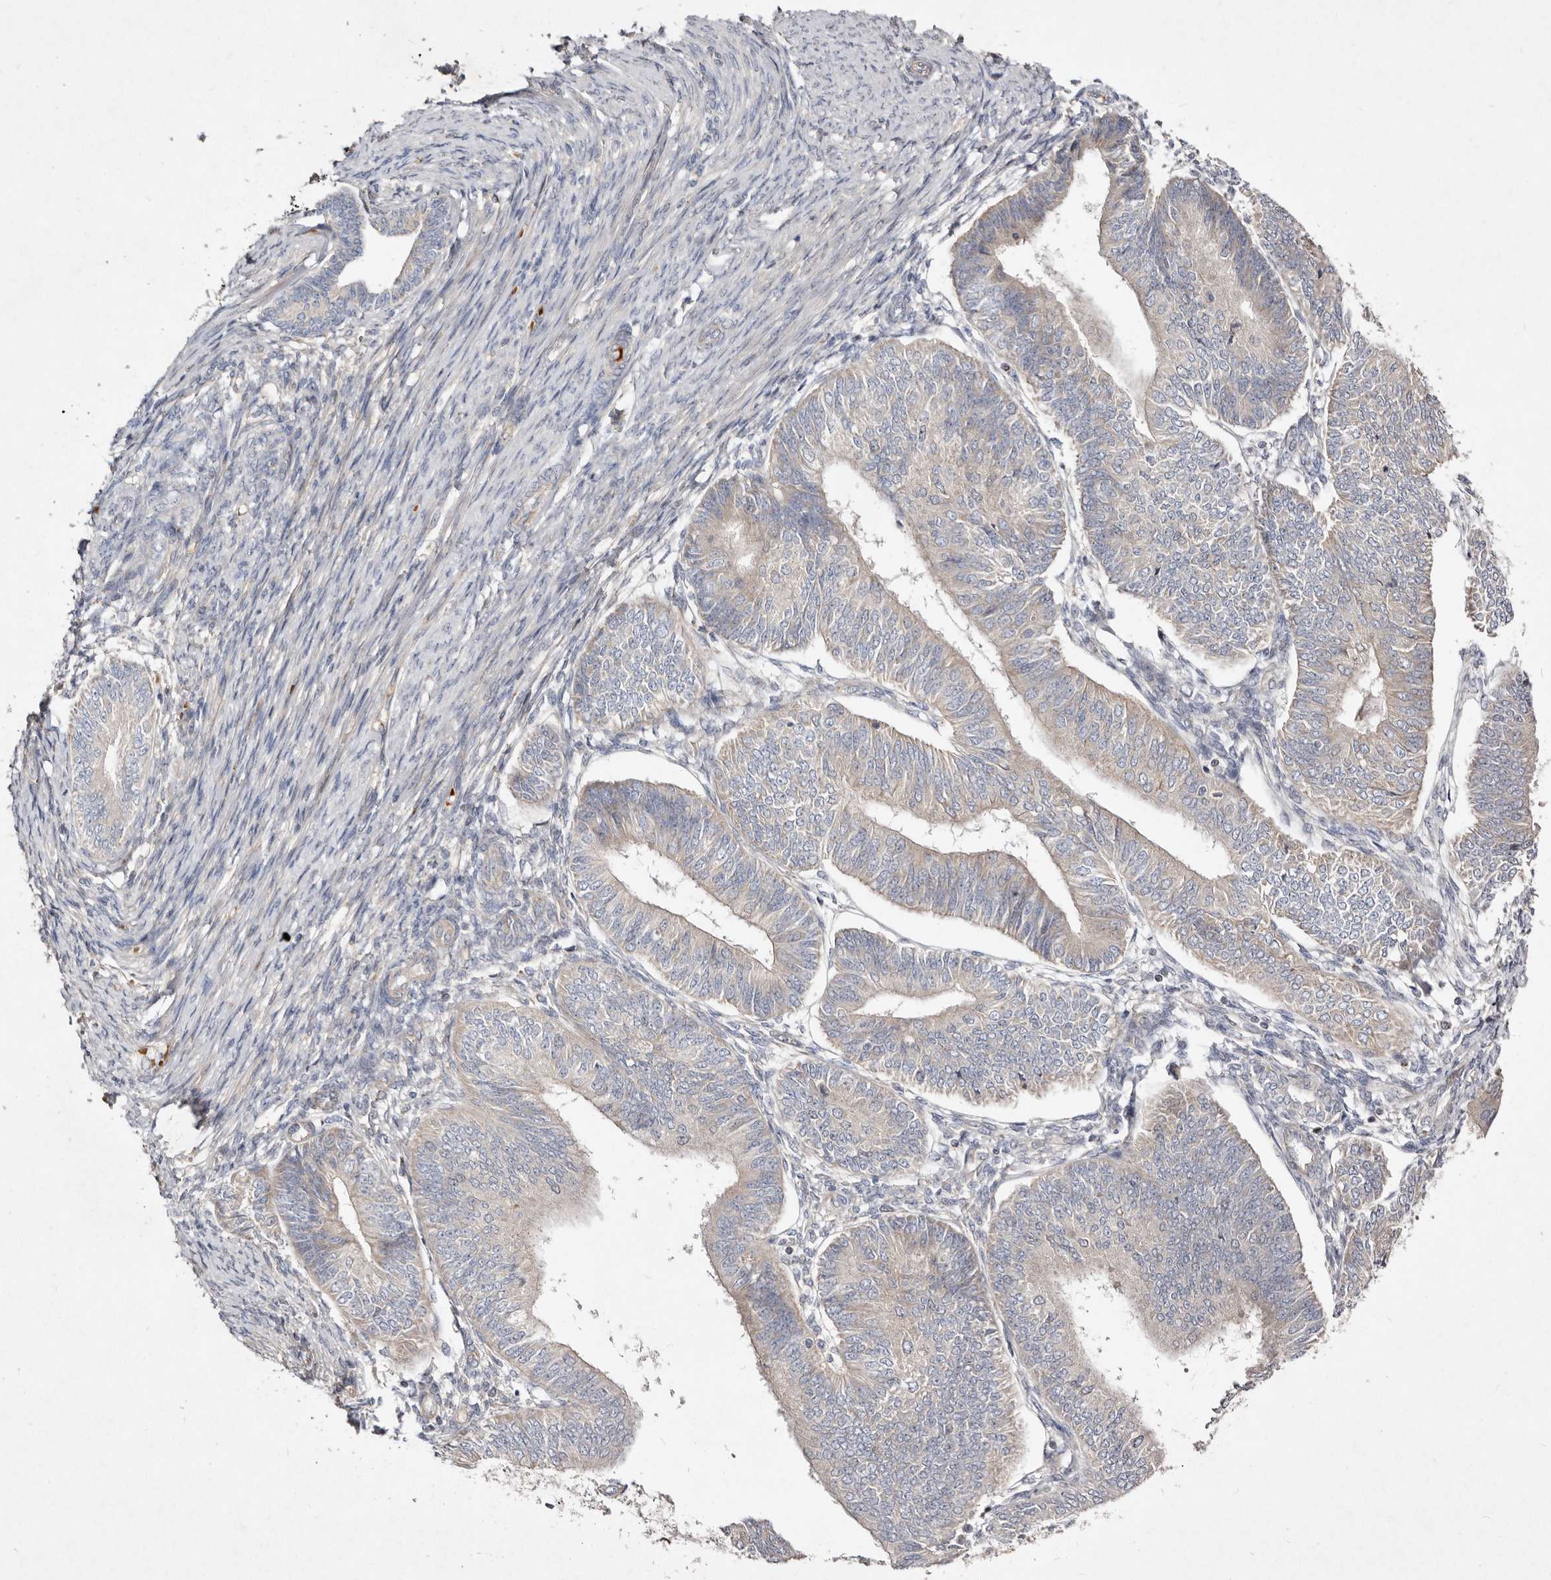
{"staining": {"intensity": "negative", "quantity": "none", "location": "none"}, "tissue": "endometrial cancer", "cell_type": "Tumor cells", "image_type": "cancer", "snomed": [{"axis": "morphology", "description": "Adenocarcinoma, NOS"}, {"axis": "topography", "description": "Endometrium"}], "caption": "Immunohistochemistry of endometrial cancer reveals no staining in tumor cells. (Stains: DAB immunohistochemistry with hematoxylin counter stain, Microscopy: brightfield microscopy at high magnification).", "gene": "SLC25A20", "patient": {"sex": "female", "age": 58}}